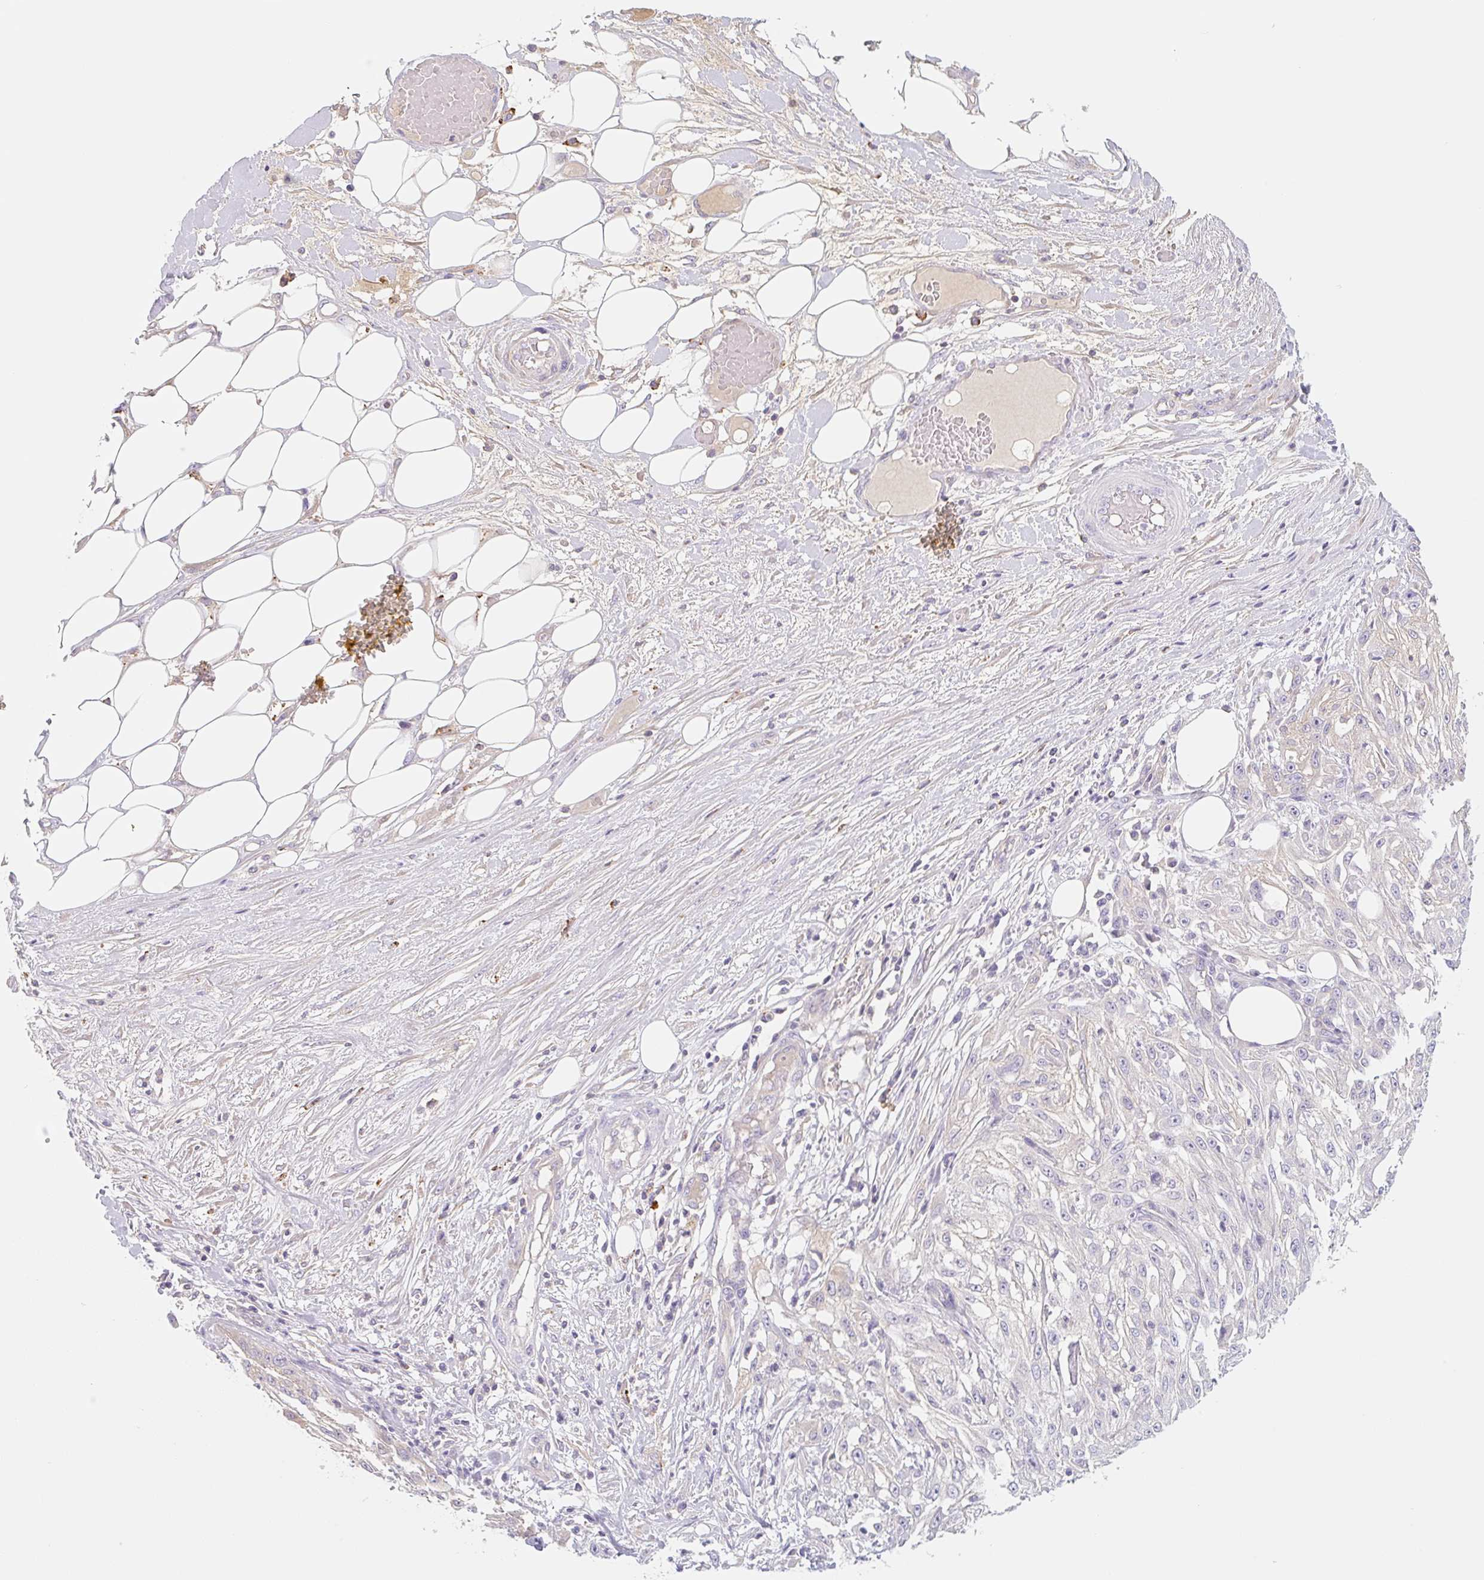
{"staining": {"intensity": "negative", "quantity": "none", "location": "none"}, "tissue": "skin cancer", "cell_type": "Tumor cells", "image_type": "cancer", "snomed": [{"axis": "morphology", "description": "Squamous cell carcinoma, NOS"}, {"axis": "morphology", "description": "Squamous cell carcinoma, metastatic, NOS"}, {"axis": "topography", "description": "Skin"}, {"axis": "topography", "description": "Lymph node"}], "caption": "Tumor cells are negative for brown protein staining in skin squamous cell carcinoma.", "gene": "LYVE1", "patient": {"sex": "male", "age": 75}}